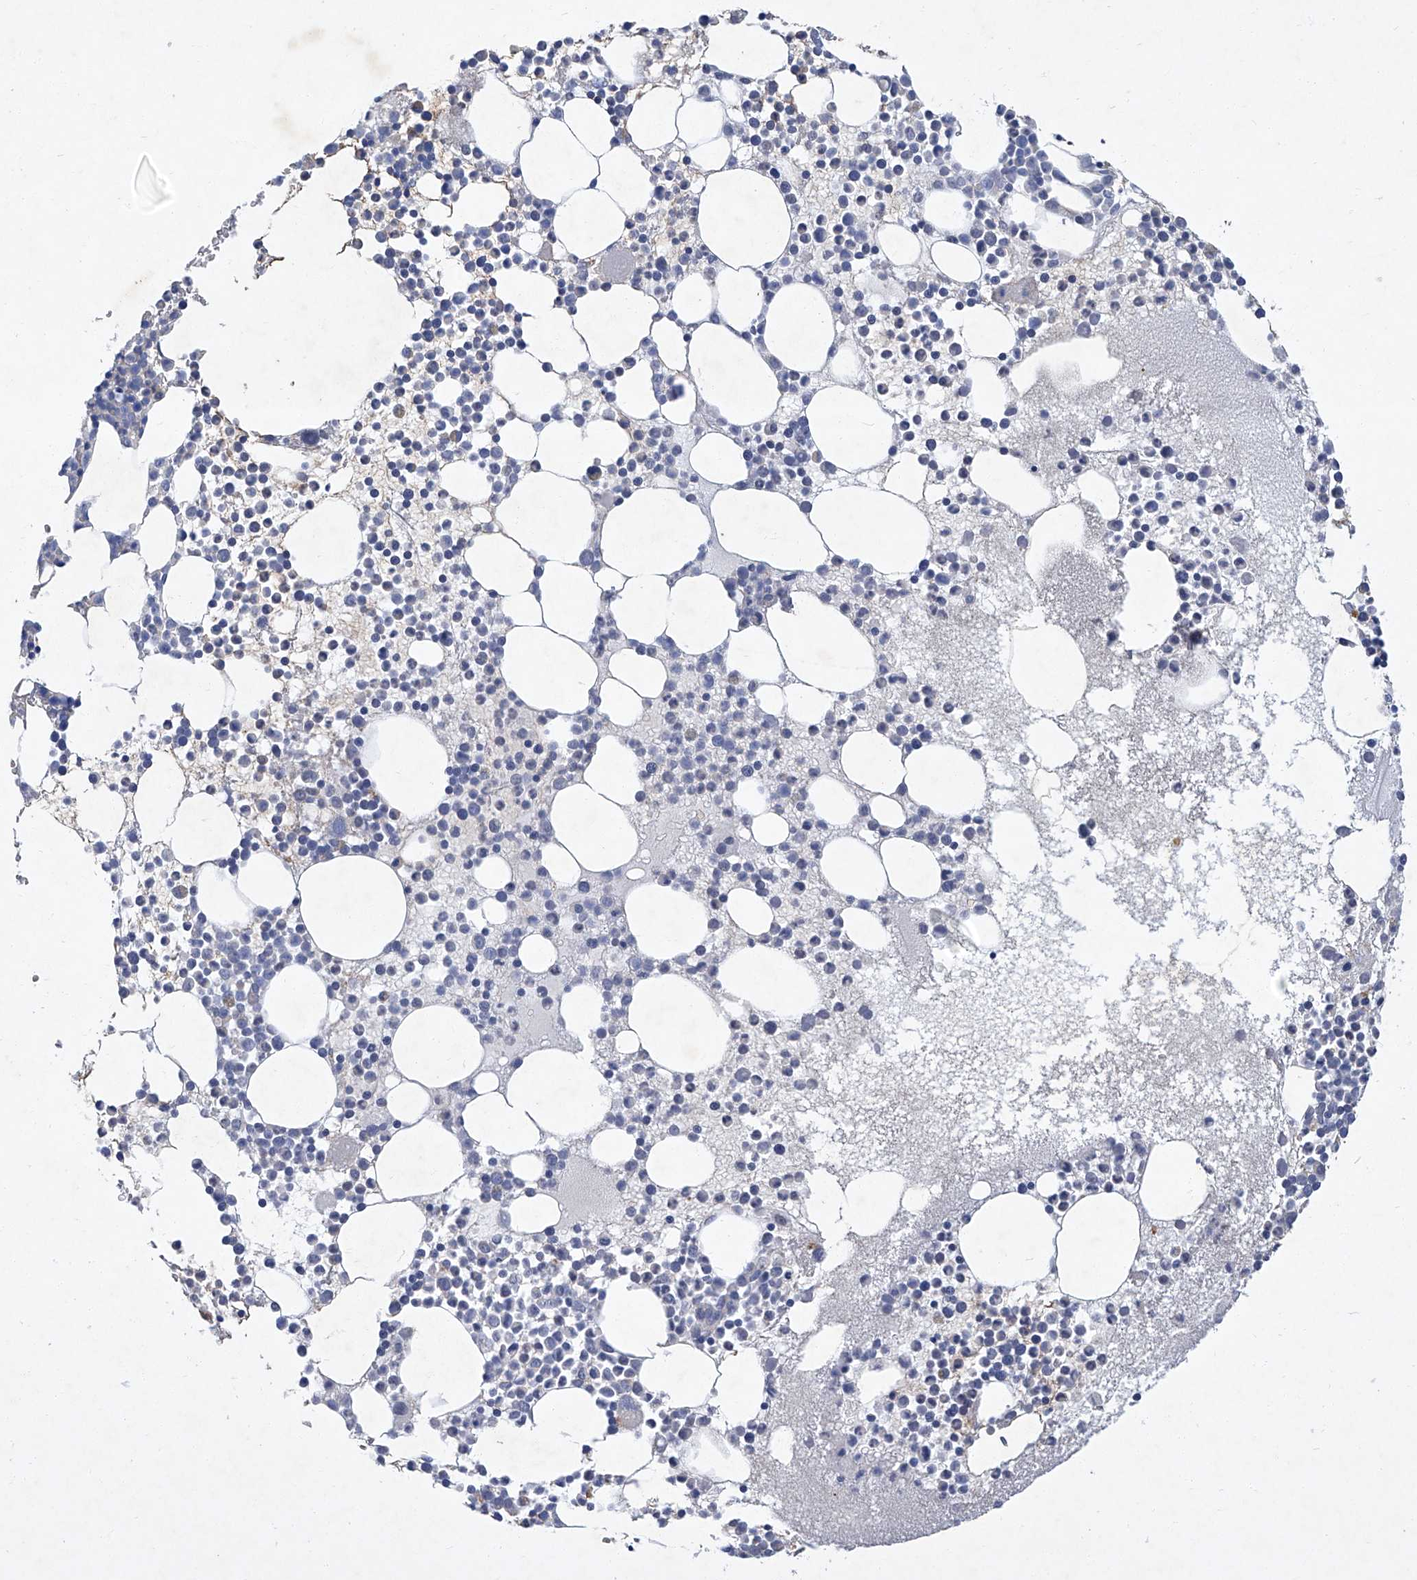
{"staining": {"intensity": "negative", "quantity": "none", "location": "none"}, "tissue": "bone marrow", "cell_type": "Hematopoietic cells", "image_type": "normal", "snomed": [{"axis": "morphology", "description": "Normal tissue, NOS"}, {"axis": "topography", "description": "Bone marrow"}], "caption": "Image shows no significant protein positivity in hematopoietic cells of benign bone marrow. (IHC, brightfield microscopy, high magnification).", "gene": "SBK2", "patient": {"sex": "female", "age": 78}}